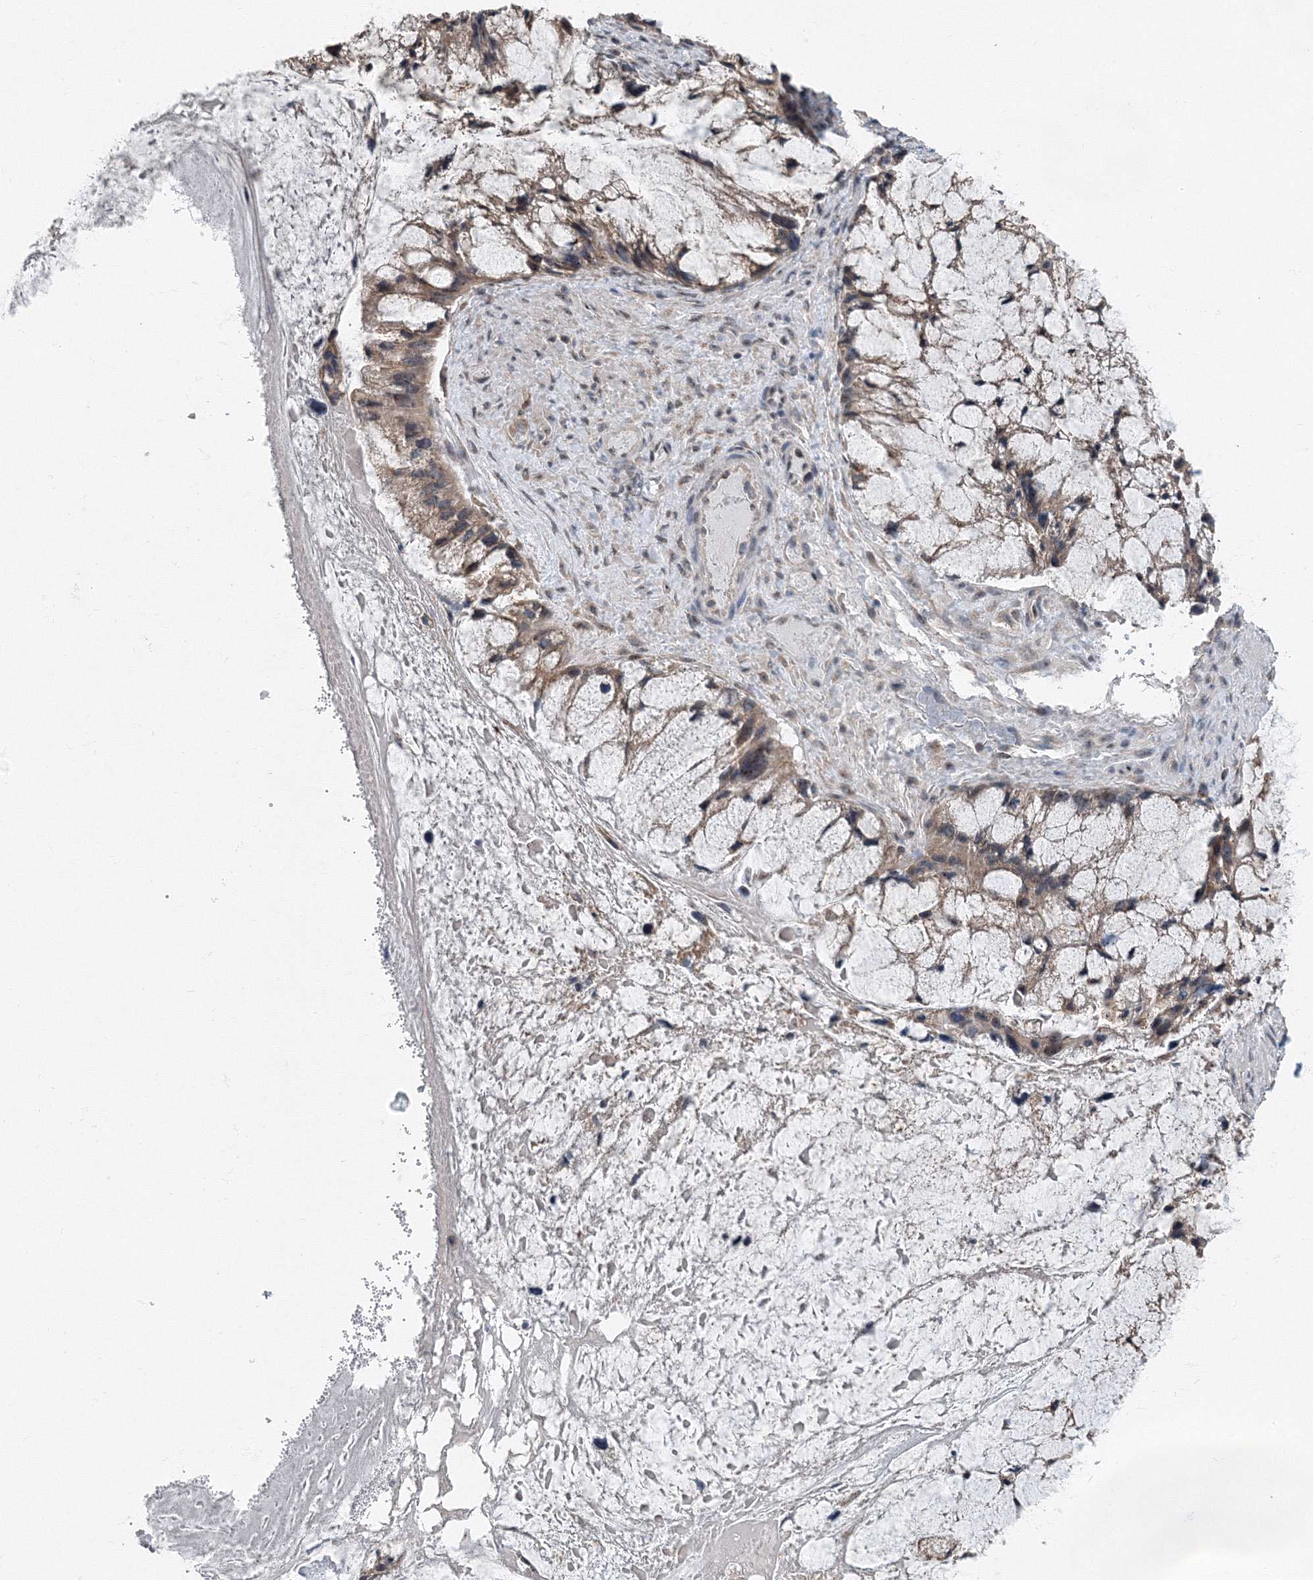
{"staining": {"intensity": "weak", "quantity": ">75%", "location": "cytoplasmic/membranous"}, "tissue": "ovarian cancer", "cell_type": "Tumor cells", "image_type": "cancer", "snomed": [{"axis": "morphology", "description": "Cystadenocarcinoma, mucinous, NOS"}, {"axis": "topography", "description": "Ovary"}], "caption": "Immunohistochemical staining of mucinous cystadenocarcinoma (ovarian) reveals low levels of weak cytoplasmic/membranous protein expression in approximately >75% of tumor cells.", "gene": "AASDH", "patient": {"sex": "female", "age": 37}}